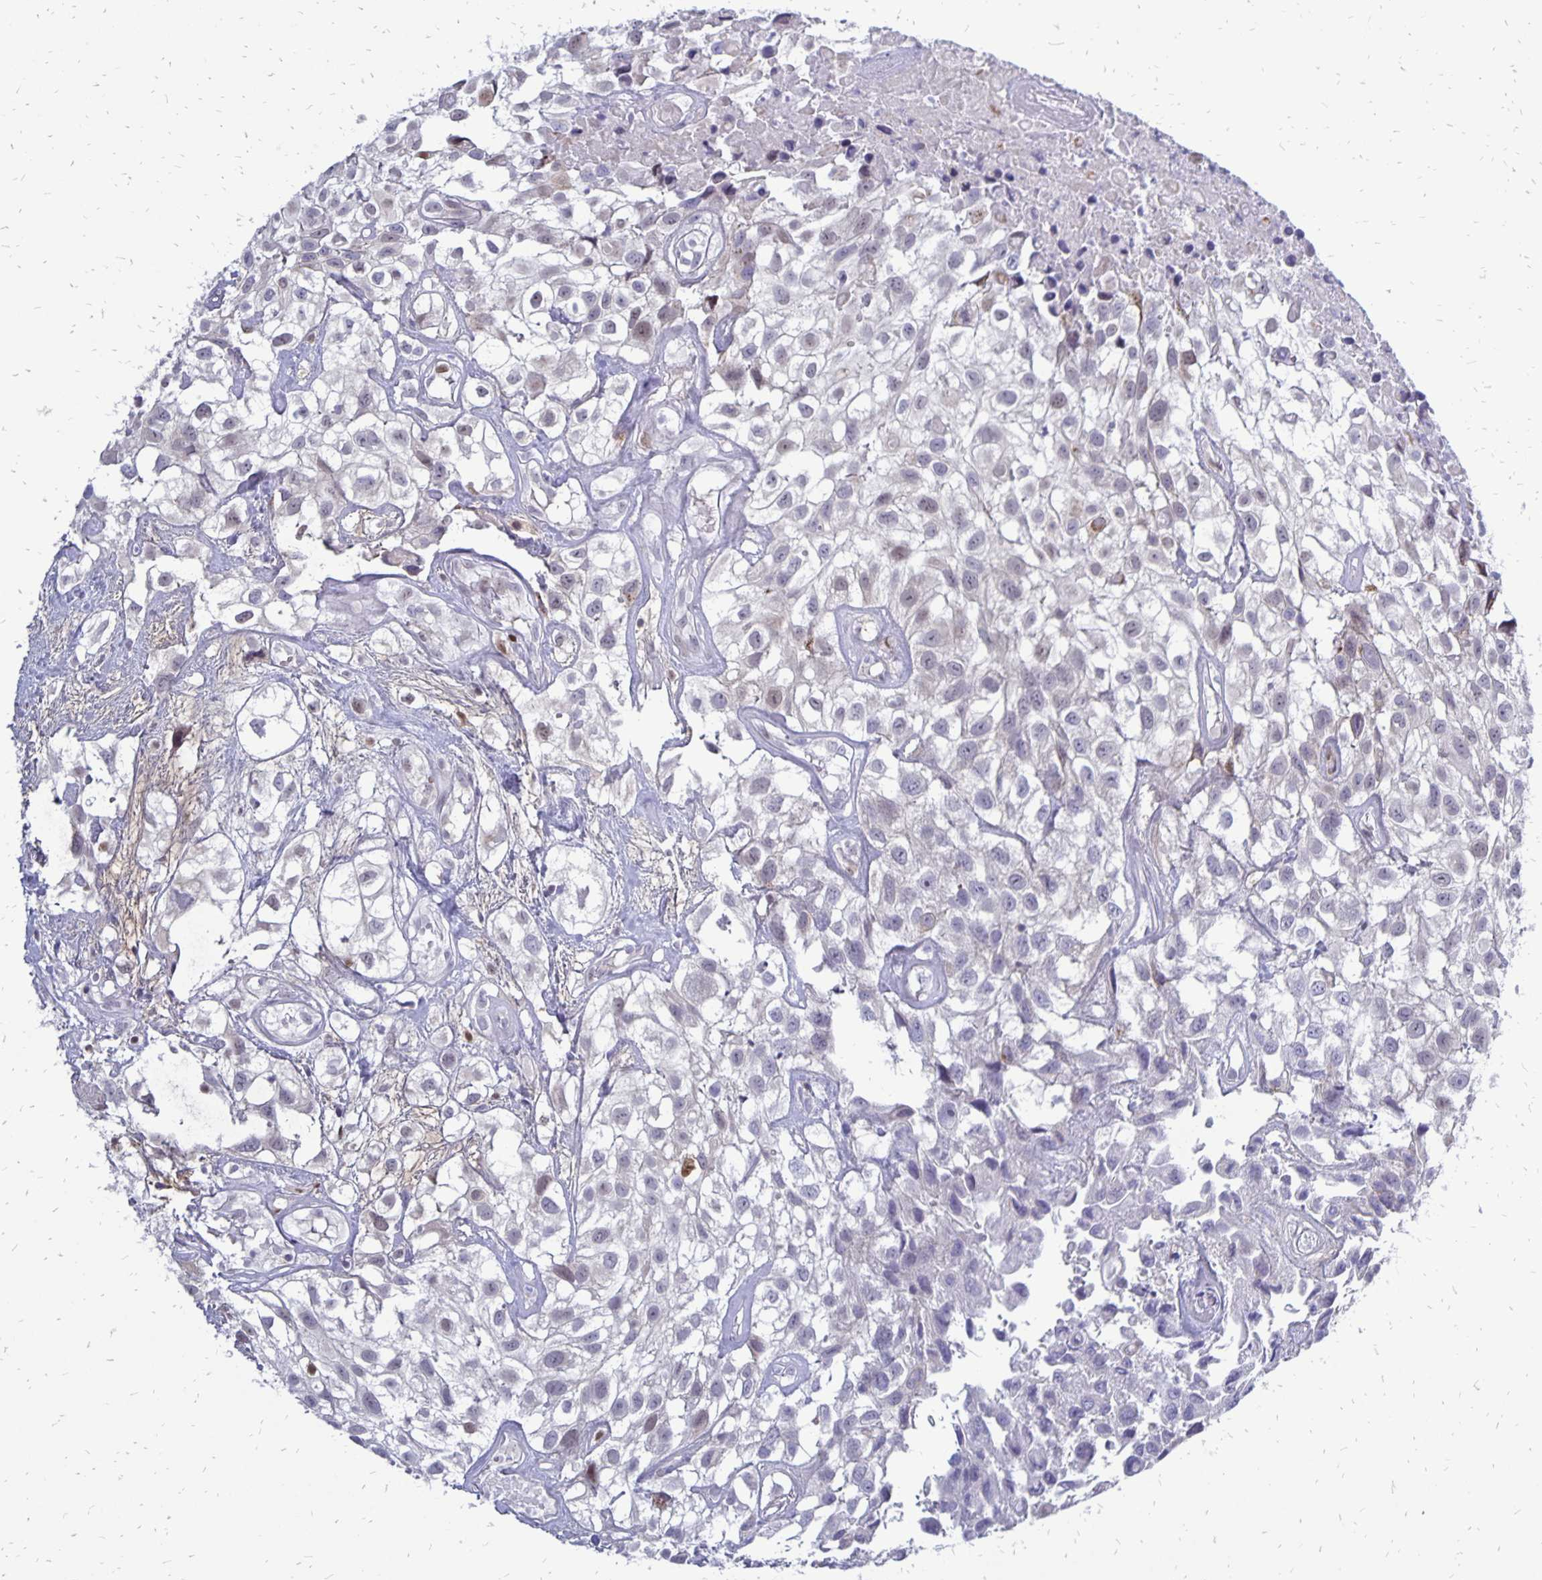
{"staining": {"intensity": "negative", "quantity": "none", "location": "none"}, "tissue": "urothelial cancer", "cell_type": "Tumor cells", "image_type": "cancer", "snomed": [{"axis": "morphology", "description": "Urothelial carcinoma, High grade"}, {"axis": "topography", "description": "Urinary bladder"}], "caption": "Tumor cells show no significant protein staining in high-grade urothelial carcinoma.", "gene": "DCK", "patient": {"sex": "male", "age": 56}}